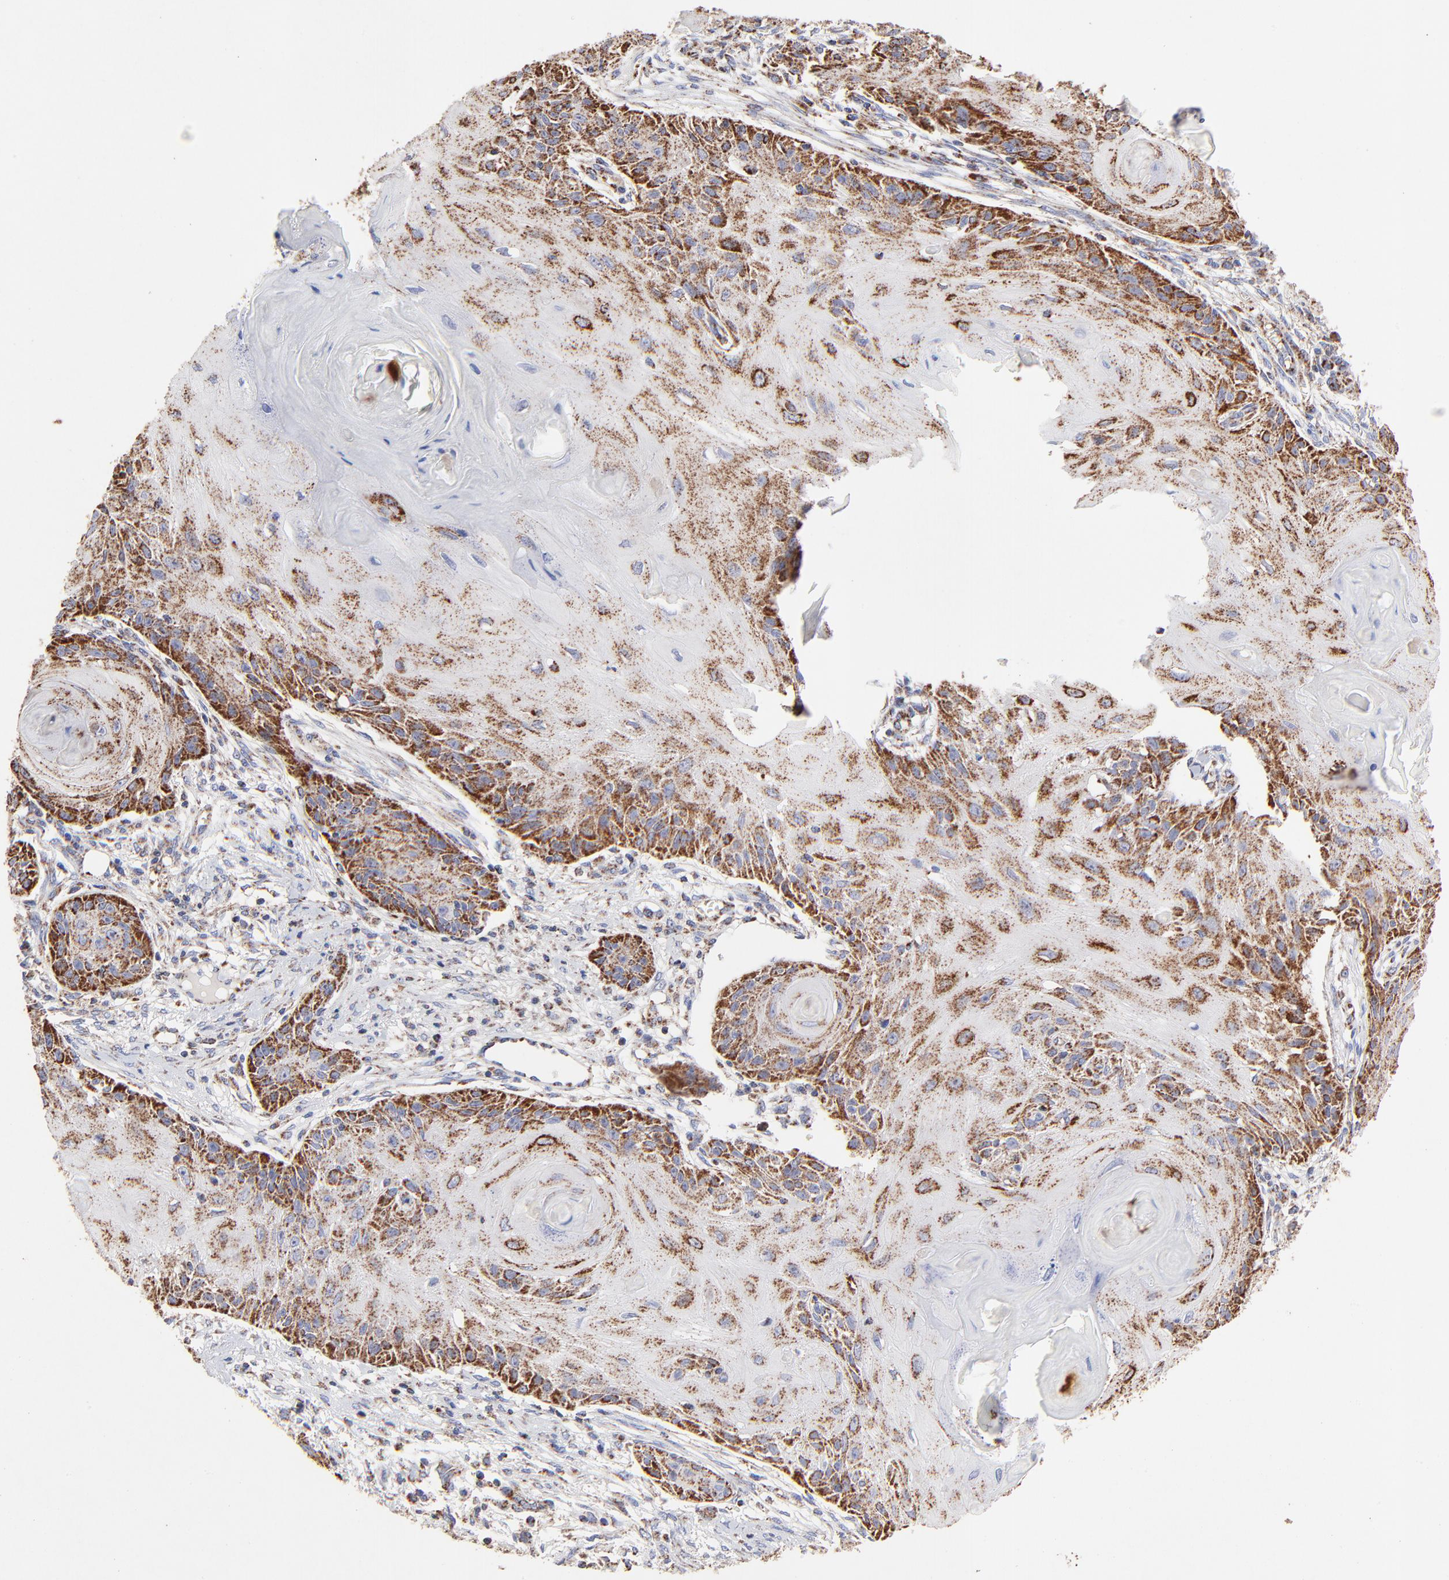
{"staining": {"intensity": "moderate", "quantity": ">75%", "location": "cytoplasmic/membranous"}, "tissue": "skin cancer", "cell_type": "Tumor cells", "image_type": "cancer", "snomed": [{"axis": "morphology", "description": "Squamous cell carcinoma, NOS"}, {"axis": "topography", "description": "Skin"}], "caption": "Protein expression by IHC displays moderate cytoplasmic/membranous expression in about >75% of tumor cells in skin cancer.", "gene": "SSBP1", "patient": {"sex": "female", "age": 88}}